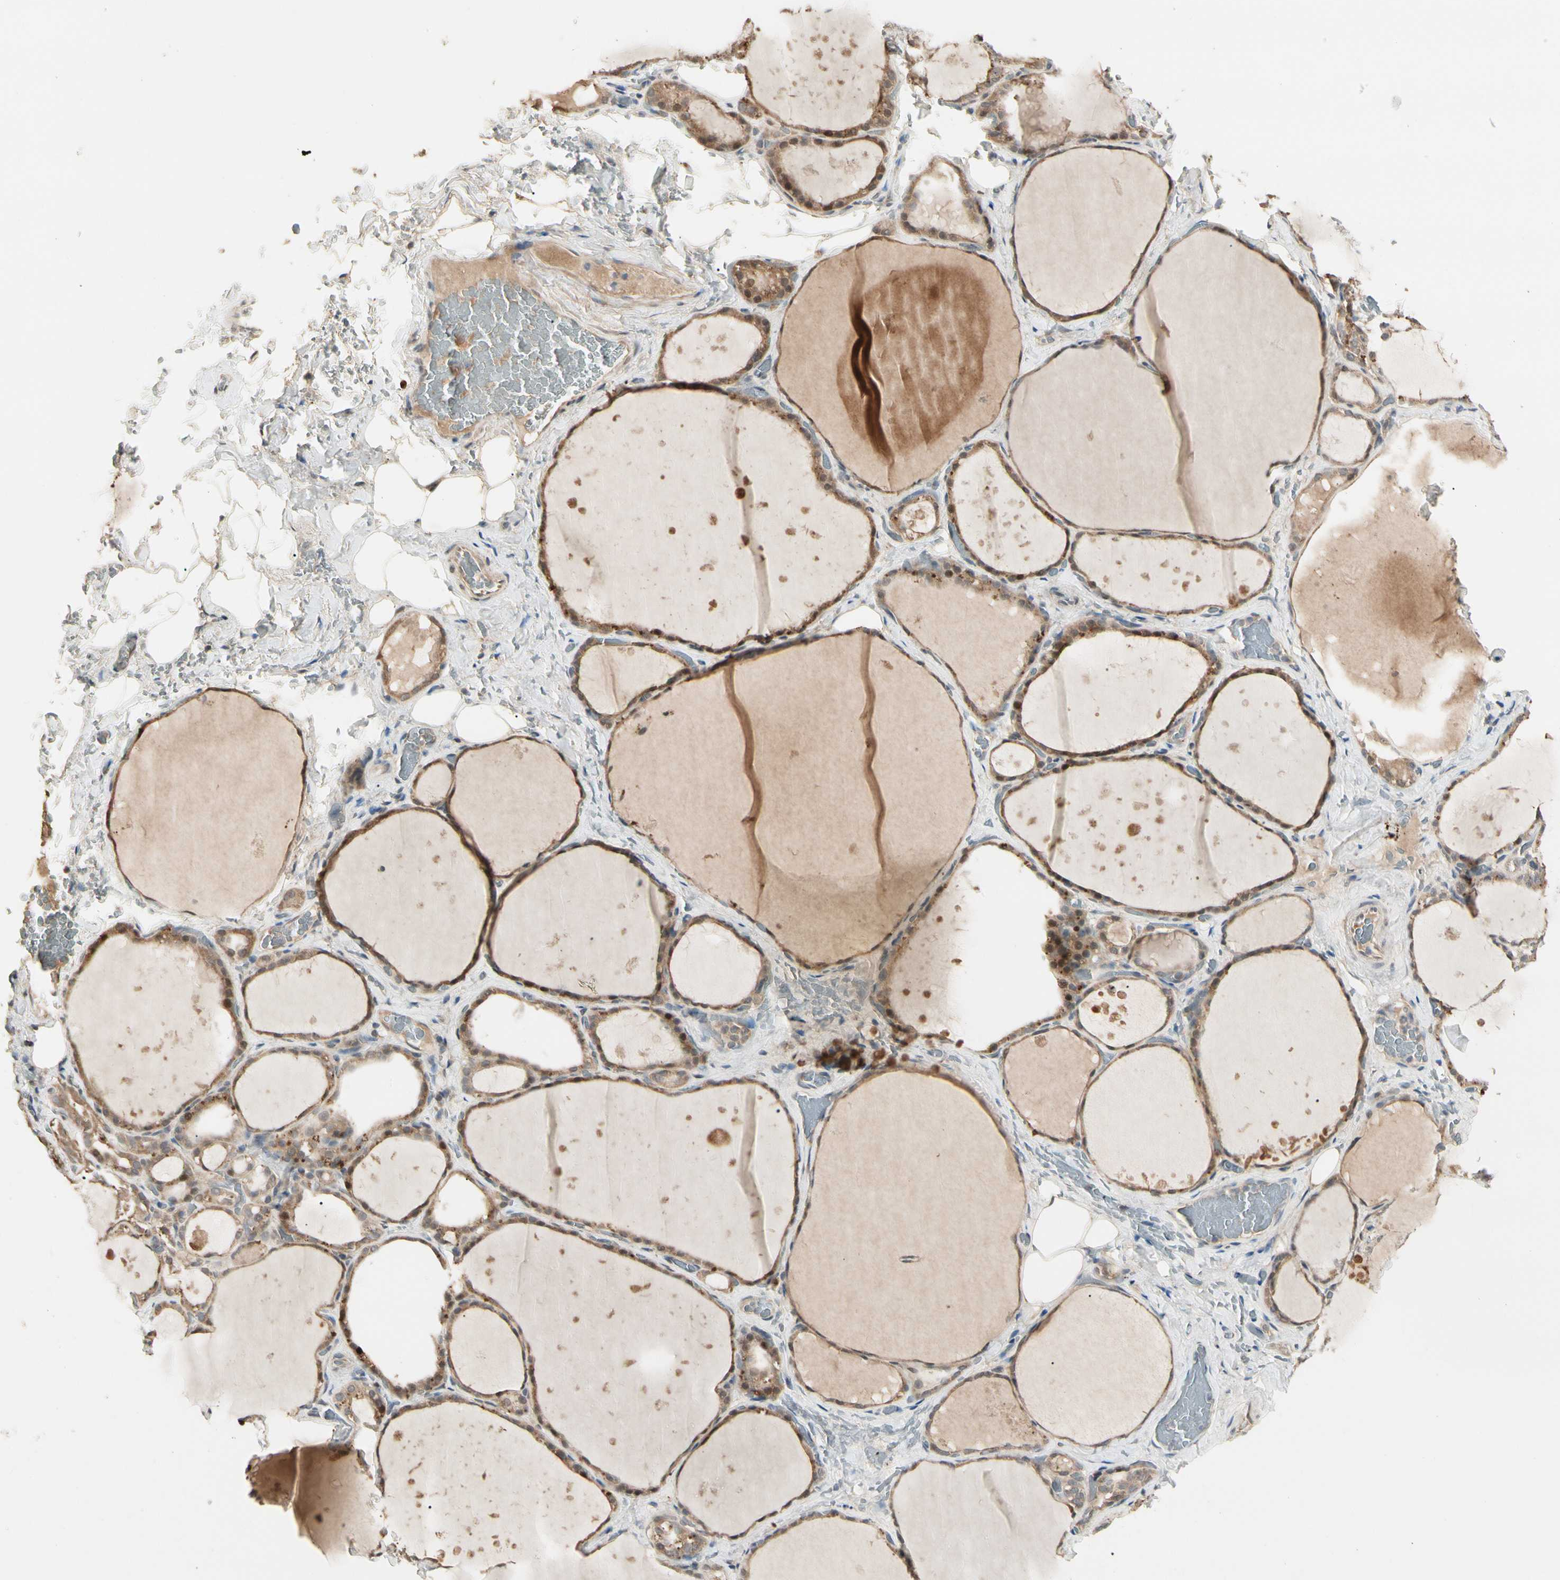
{"staining": {"intensity": "moderate", "quantity": ">75%", "location": "cytoplasmic/membranous,nuclear"}, "tissue": "thyroid gland", "cell_type": "Glandular cells", "image_type": "normal", "snomed": [{"axis": "morphology", "description": "Normal tissue, NOS"}, {"axis": "topography", "description": "Thyroid gland"}], "caption": "A medium amount of moderate cytoplasmic/membranous,nuclear expression is seen in approximately >75% of glandular cells in normal thyroid gland.", "gene": "ATG4C", "patient": {"sex": "male", "age": 61}}